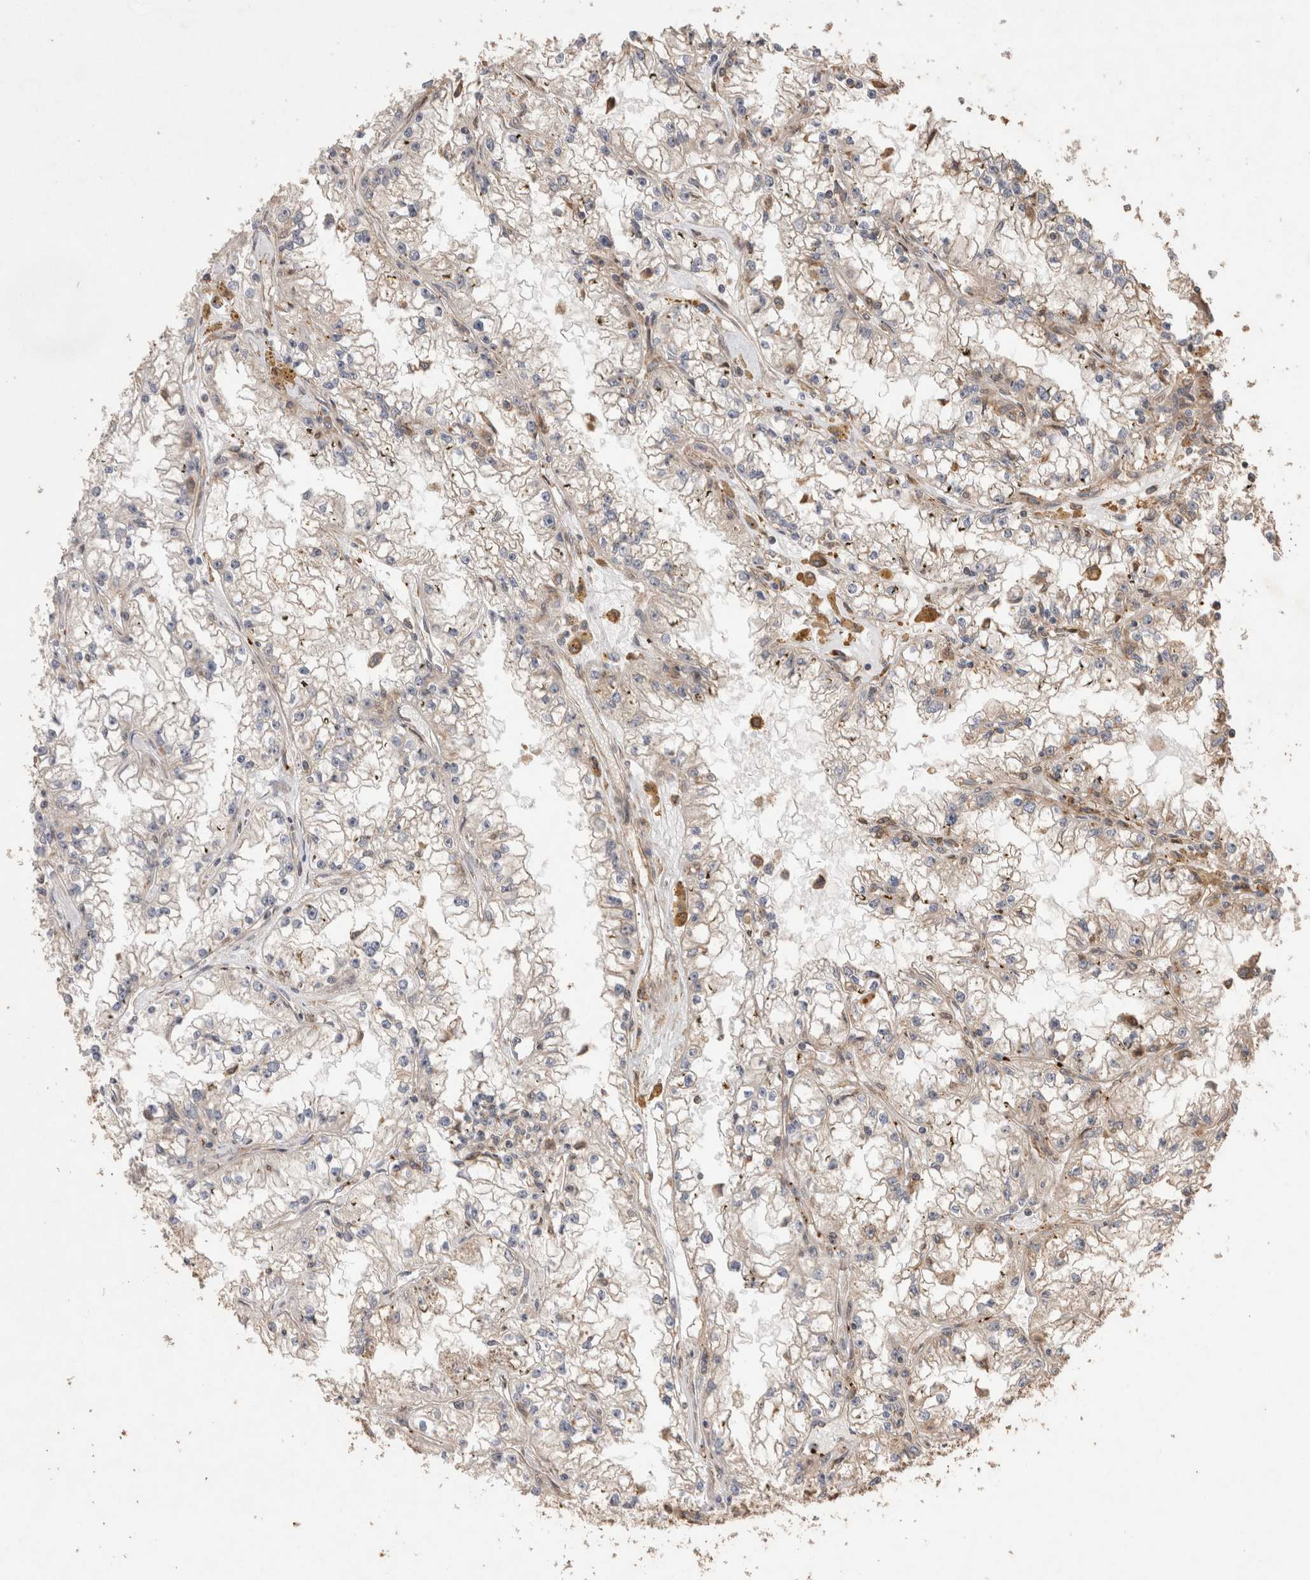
{"staining": {"intensity": "negative", "quantity": "none", "location": "none"}, "tissue": "renal cancer", "cell_type": "Tumor cells", "image_type": "cancer", "snomed": [{"axis": "morphology", "description": "Adenocarcinoma, NOS"}, {"axis": "topography", "description": "Kidney"}], "caption": "This micrograph is of renal adenocarcinoma stained with immunohistochemistry to label a protein in brown with the nuclei are counter-stained blue. There is no staining in tumor cells.", "gene": "SNX31", "patient": {"sex": "male", "age": 56}}